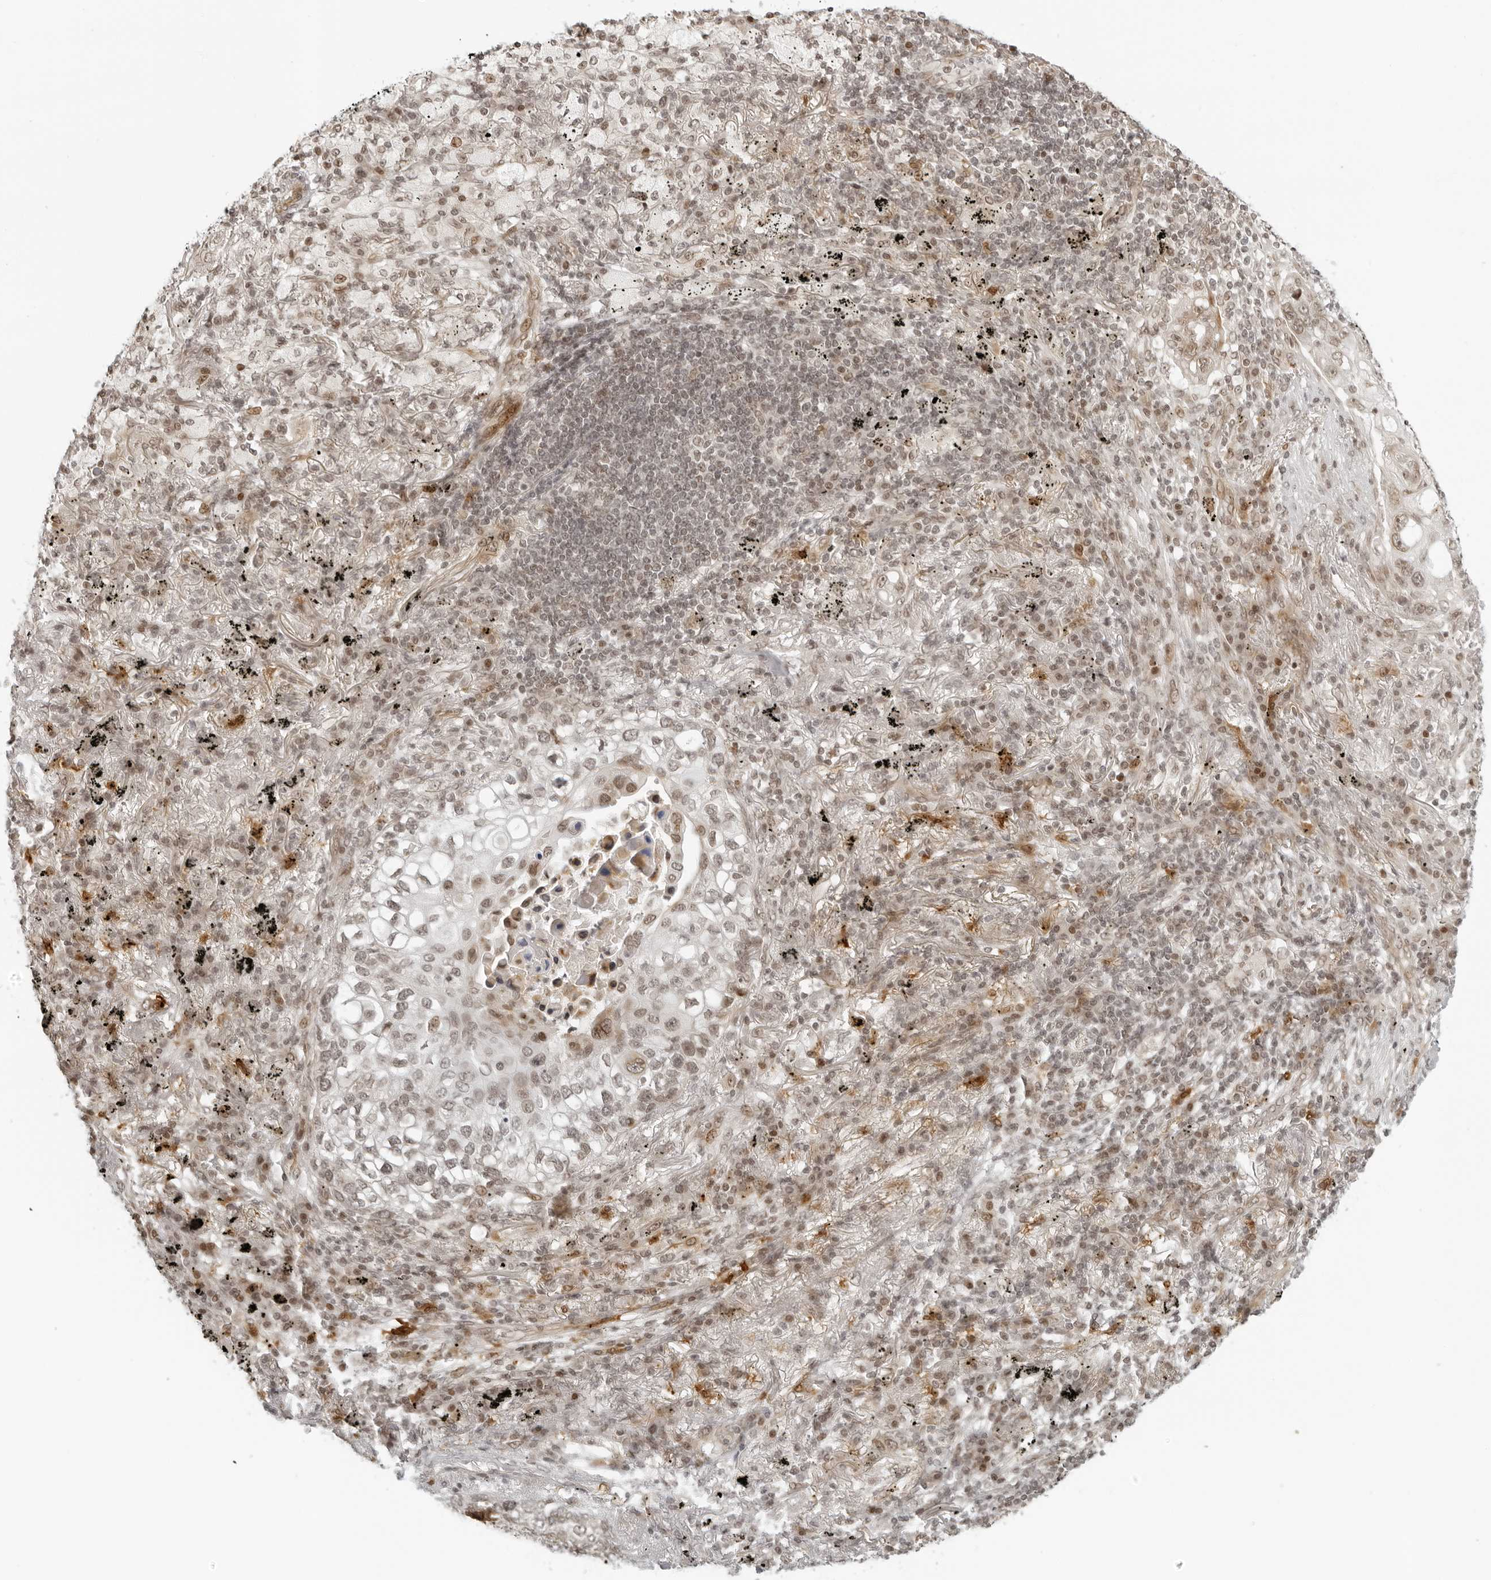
{"staining": {"intensity": "moderate", "quantity": ">75%", "location": "nuclear"}, "tissue": "lung cancer", "cell_type": "Tumor cells", "image_type": "cancer", "snomed": [{"axis": "morphology", "description": "Squamous cell carcinoma, NOS"}, {"axis": "topography", "description": "Lung"}], "caption": "Immunohistochemistry staining of lung squamous cell carcinoma, which shows medium levels of moderate nuclear positivity in about >75% of tumor cells indicating moderate nuclear protein expression. The staining was performed using DAB (3,3'-diaminobenzidine) (brown) for protein detection and nuclei were counterstained in hematoxylin (blue).", "gene": "ZNF407", "patient": {"sex": "female", "age": 63}}